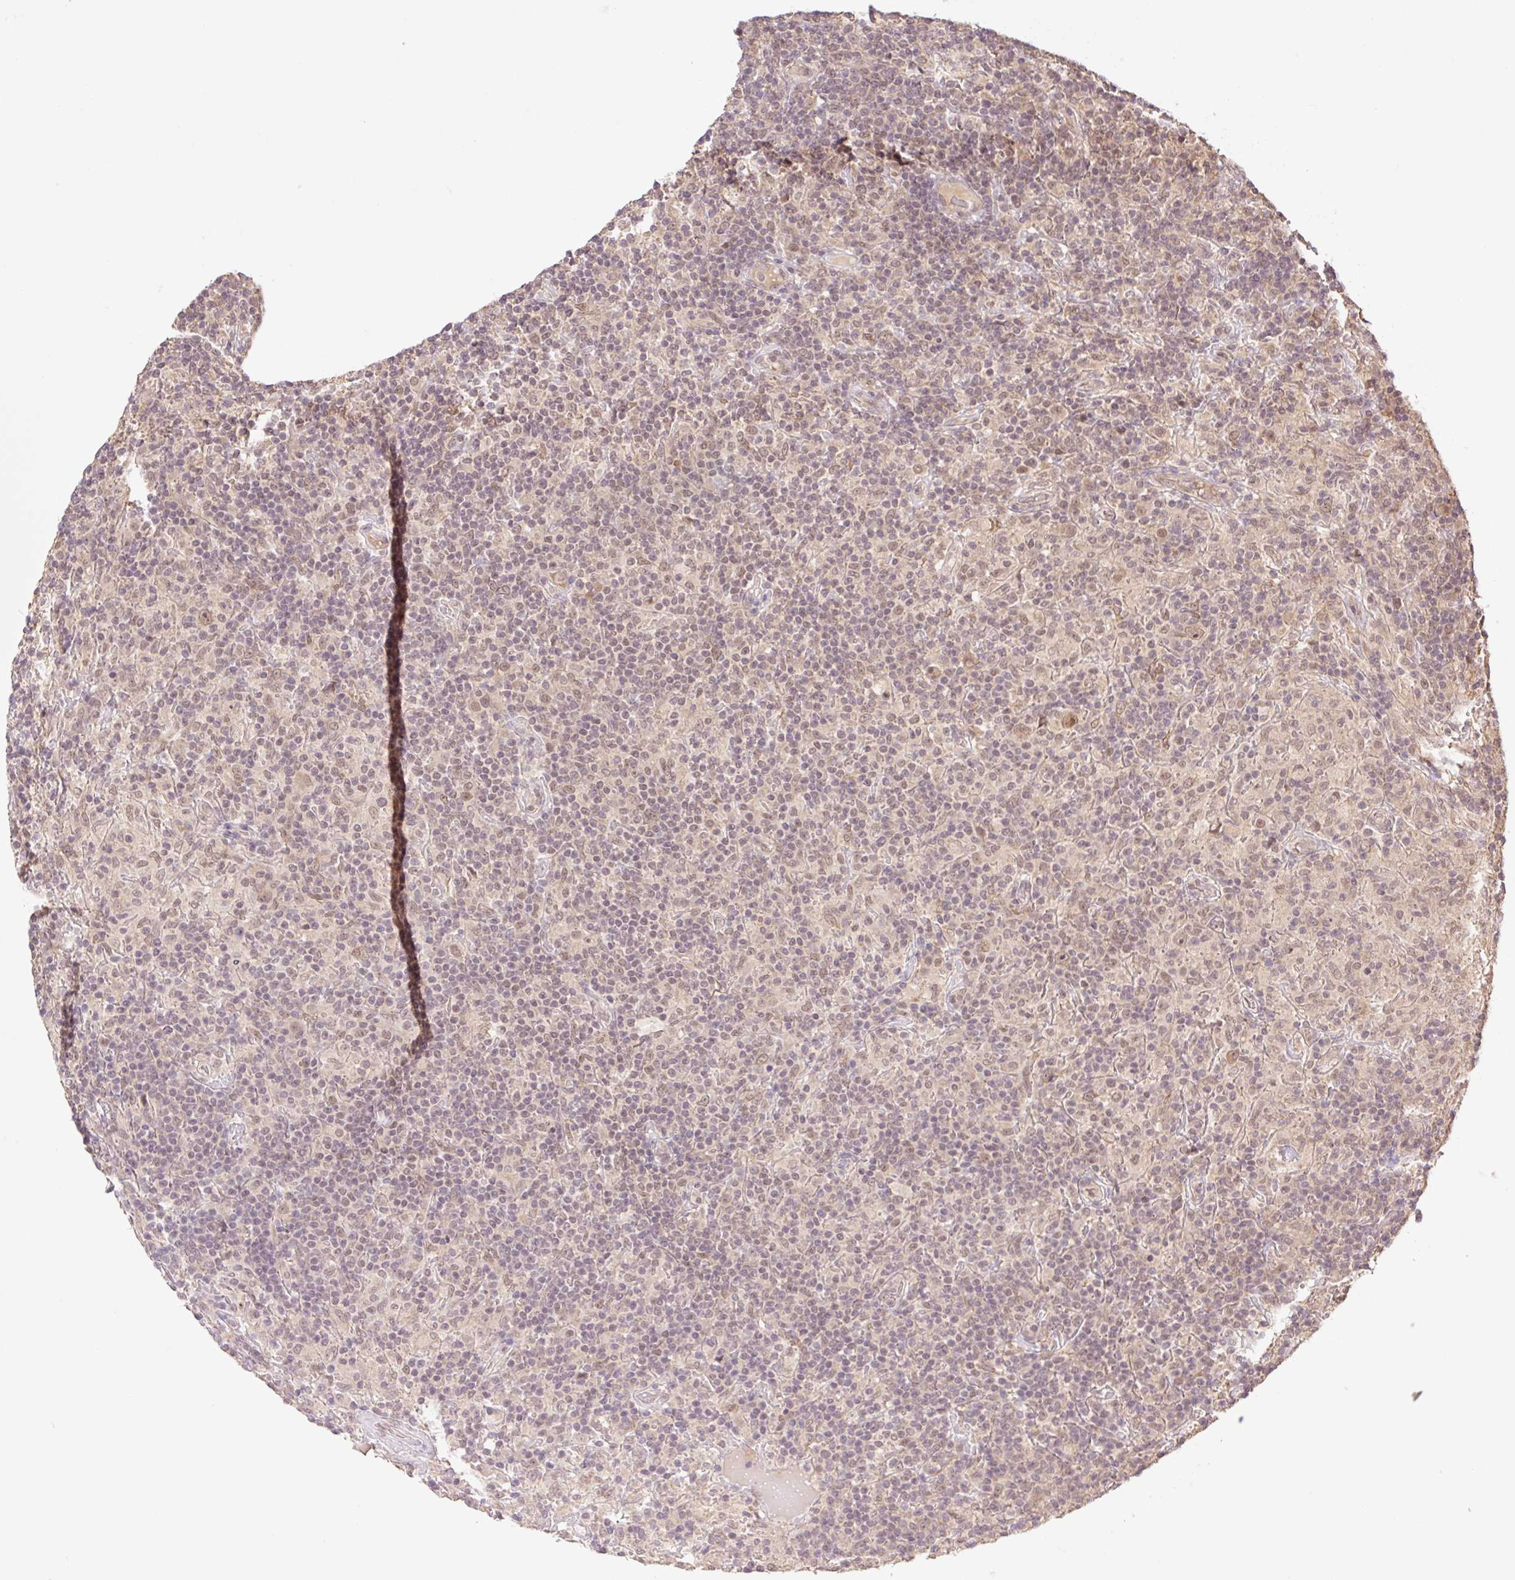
{"staining": {"intensity": "weak", "quantity": ">75%", "location": "nuclear"}, "tissue": "lymphoma", "cell_type": "Tumor cells", "image_type": "cancer", "snomed": [{"axis": "morphology", "description": "Hodgkin's disease, NOS"}, {"axis": "topography", "description": "Lymph node"}], "caption": "Immunohistochemistry (IHC) micrograph of neoplastic tissue: lymphoma stained using IHC reveals low levels of weak protein expression localized specifically in the nuclear of tumor cells, appearing as a nuclear brown color.", "gene": "YJU2B", "patient": {"sex": "male", "age": 70}}